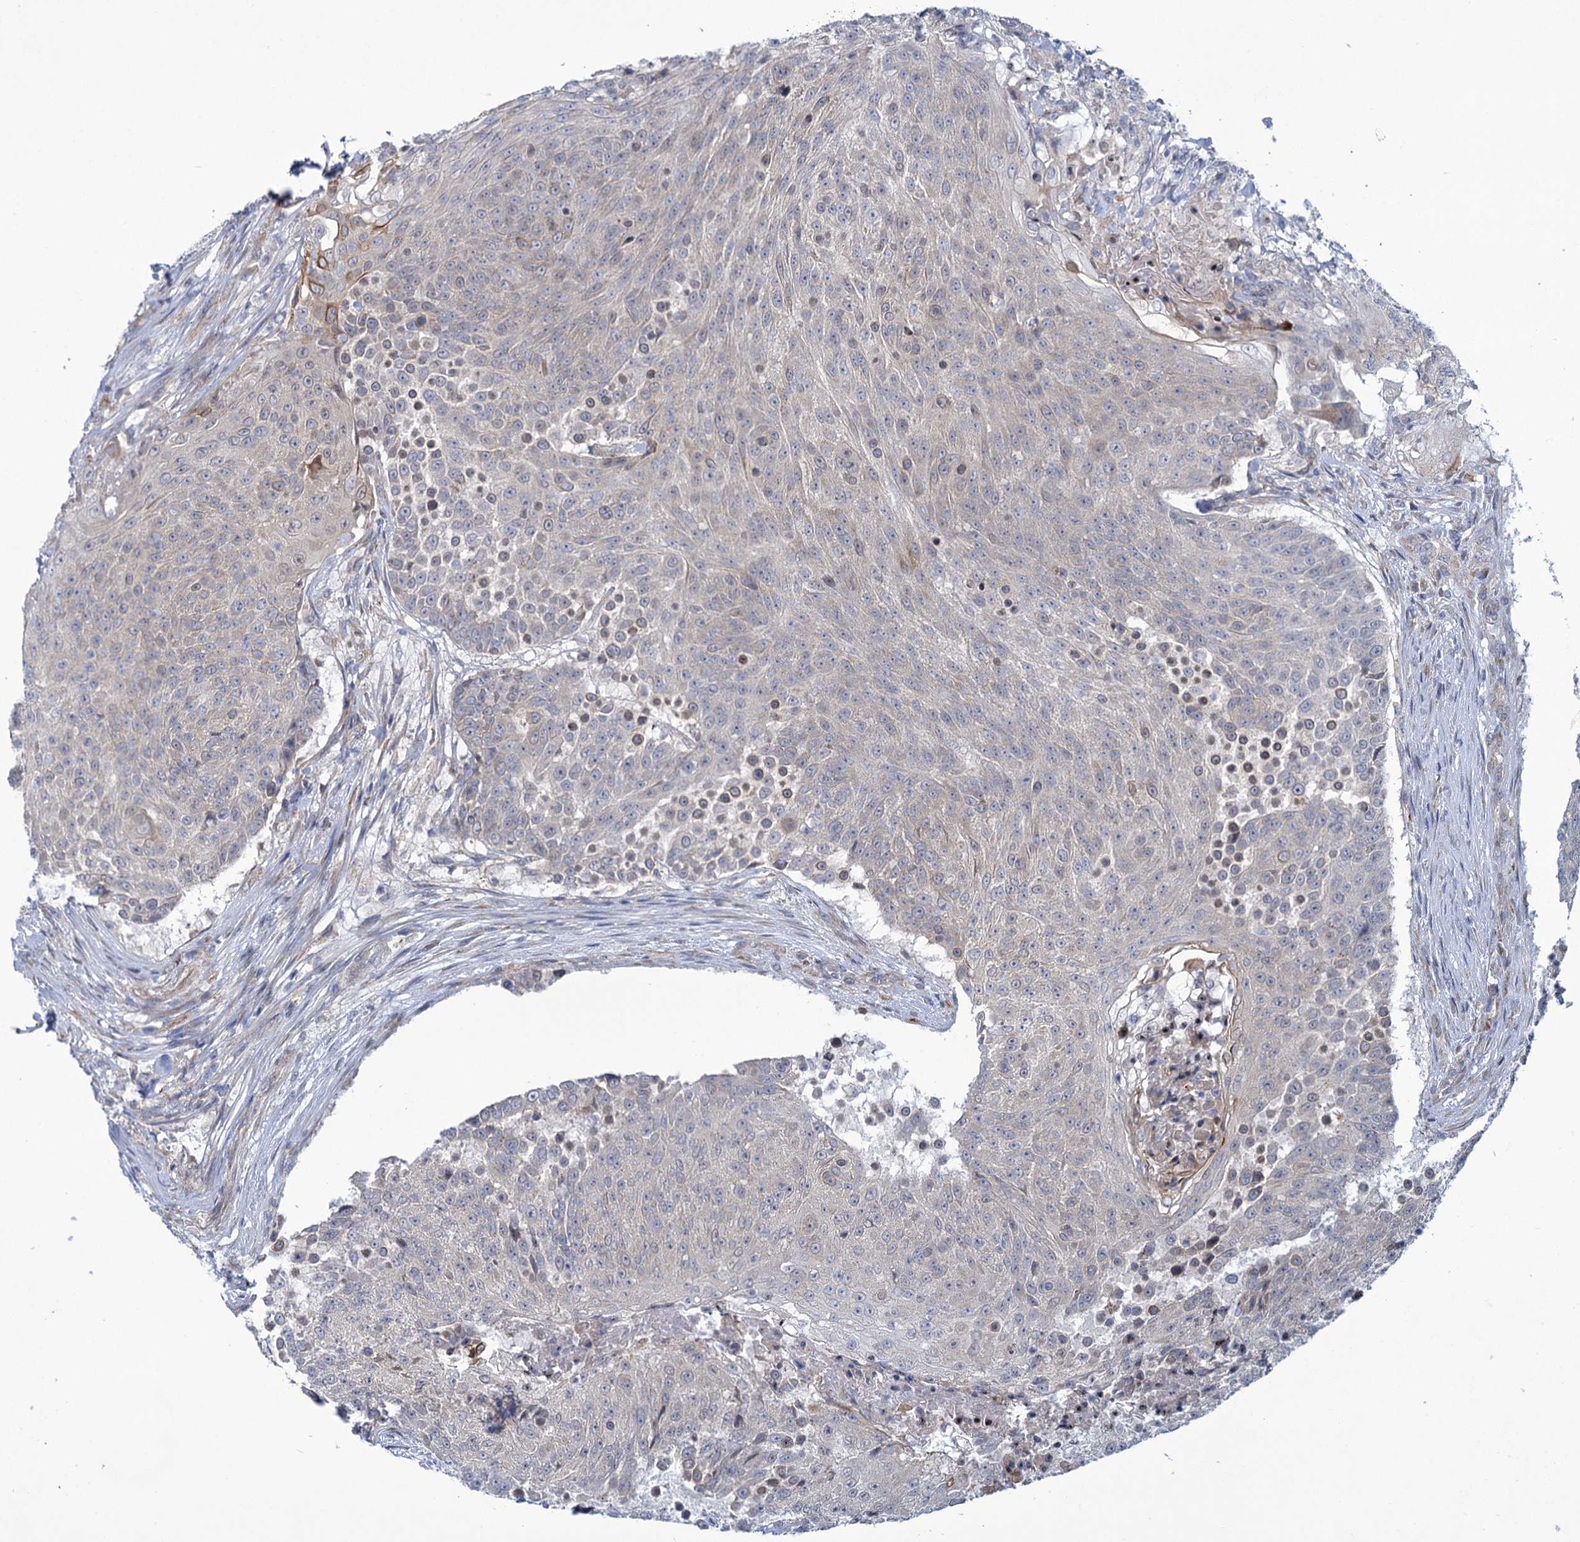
{"staining": {"intensity": "negative", "quantity": "none", "location": "none"}, "tissue": "urothelial cancer", "cell_type": "Tumor cells", "image_type": "cancer", "snomed": [{"axis": "morphology", "description": "Urothelial carcinoma, High grade"}, {"axis": "topography", "description": "Urinary bladder"}], "caption": "Micrograph shows no significant protein expression in tumor cells of high-grade urothelial carcinoma.", "gene": "MBLAC2", "patient": {"sex": "female", "age": 63}}